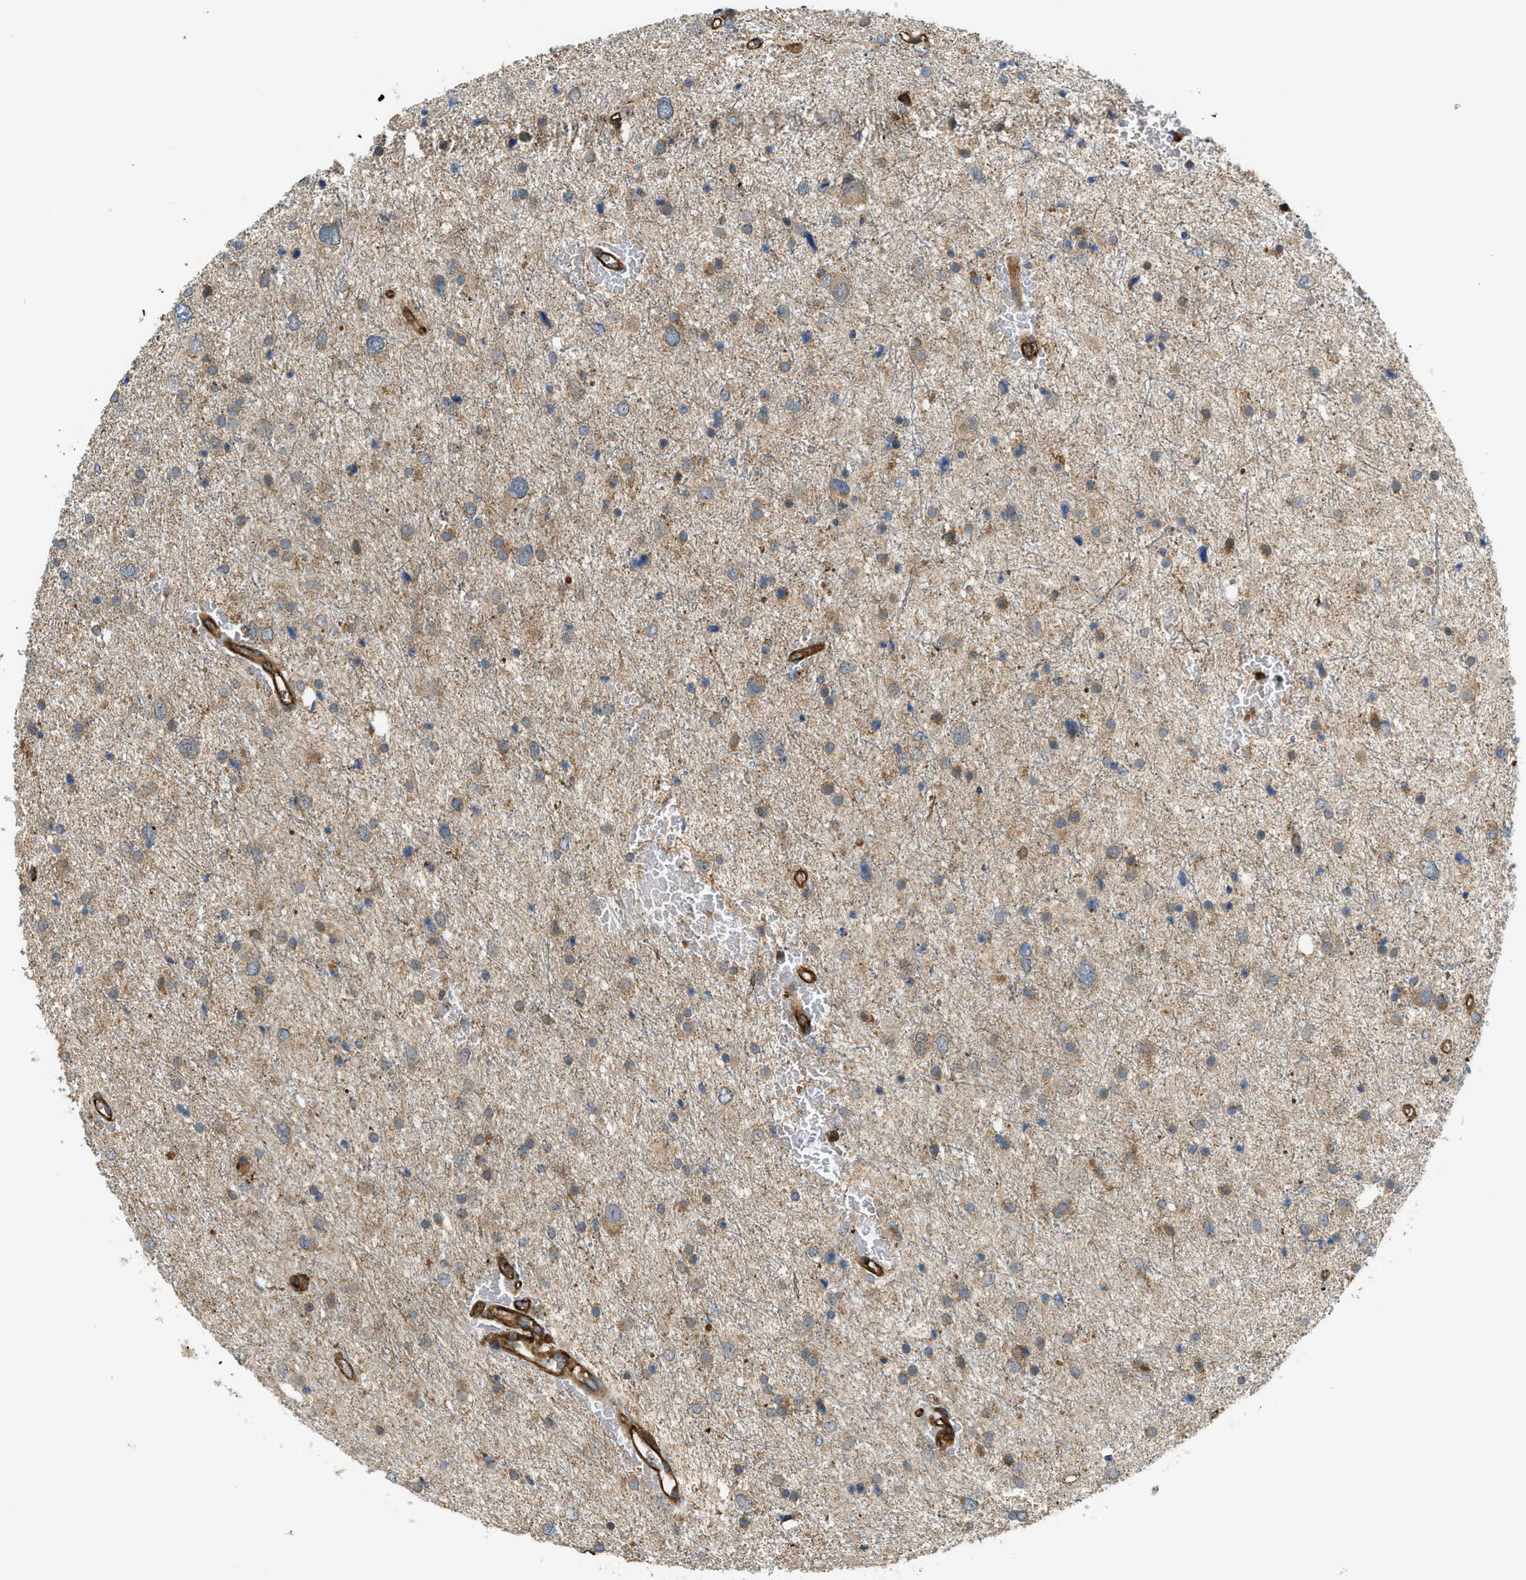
{"staining": {"intensity": "weak", "quantity": "25%-75%", "location": "cytoplasmic/membranous"}, "tissue": "glioma", "cell_type": "Tumor cells", "image_type": "cancer", "snomed": [{"axis": "morphology", "description": "Glioma, malignant, Low grade"}, {"axis": "topography", "description": "Brain"}], "caption": "The photomicrograph shows immunohistochemical staining of malignant glioma (low-grade). There is weak cytoplasmic/membranous staining is present in about 25%-75% of tumor cells. (DAB (3,3'-diaminobenzidine) = brown stain, brightfield microscopy at high magnification).", "gene": "BAG4", "patient": {"sex": "female", "age": 37}}